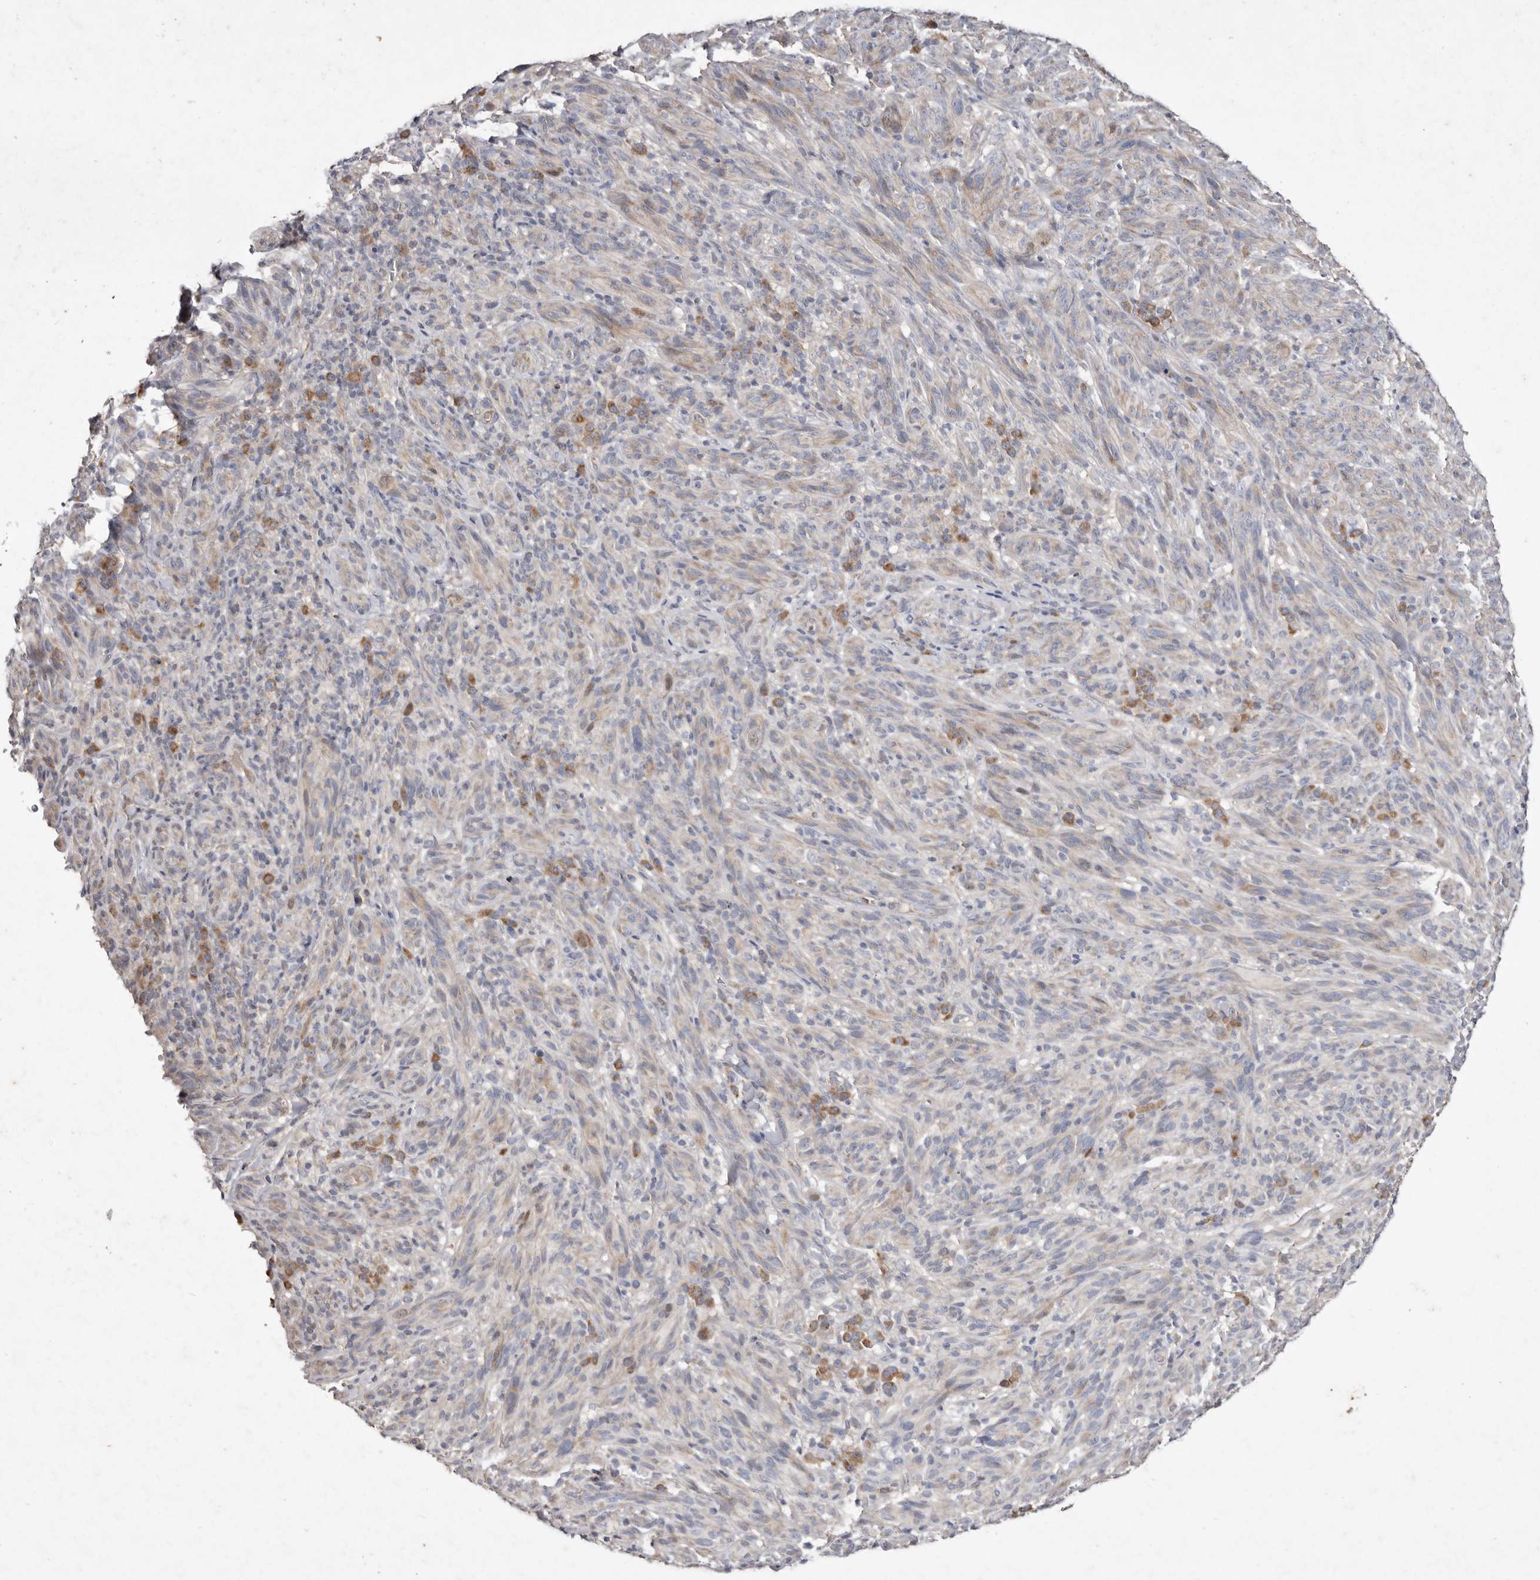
{"staining": {"intensity": "negative", "quantity": "none", "location": "none"}, "tissue": "melanoma", "cell_type": "Tumor cells", "image_type": "cancer", "snomed": [{"axis": "morphology", "description": "Malignant melanoma, NOS"}, {"axis": "topography", "description": "Skin of head"}], "caption": "An immunohistochemistry micrograph of melanoma is shown. There is no staining in tumor cells of melanoma.", "gene": "SLC25A20", "patient": {"sex": "male", "age": 96}}